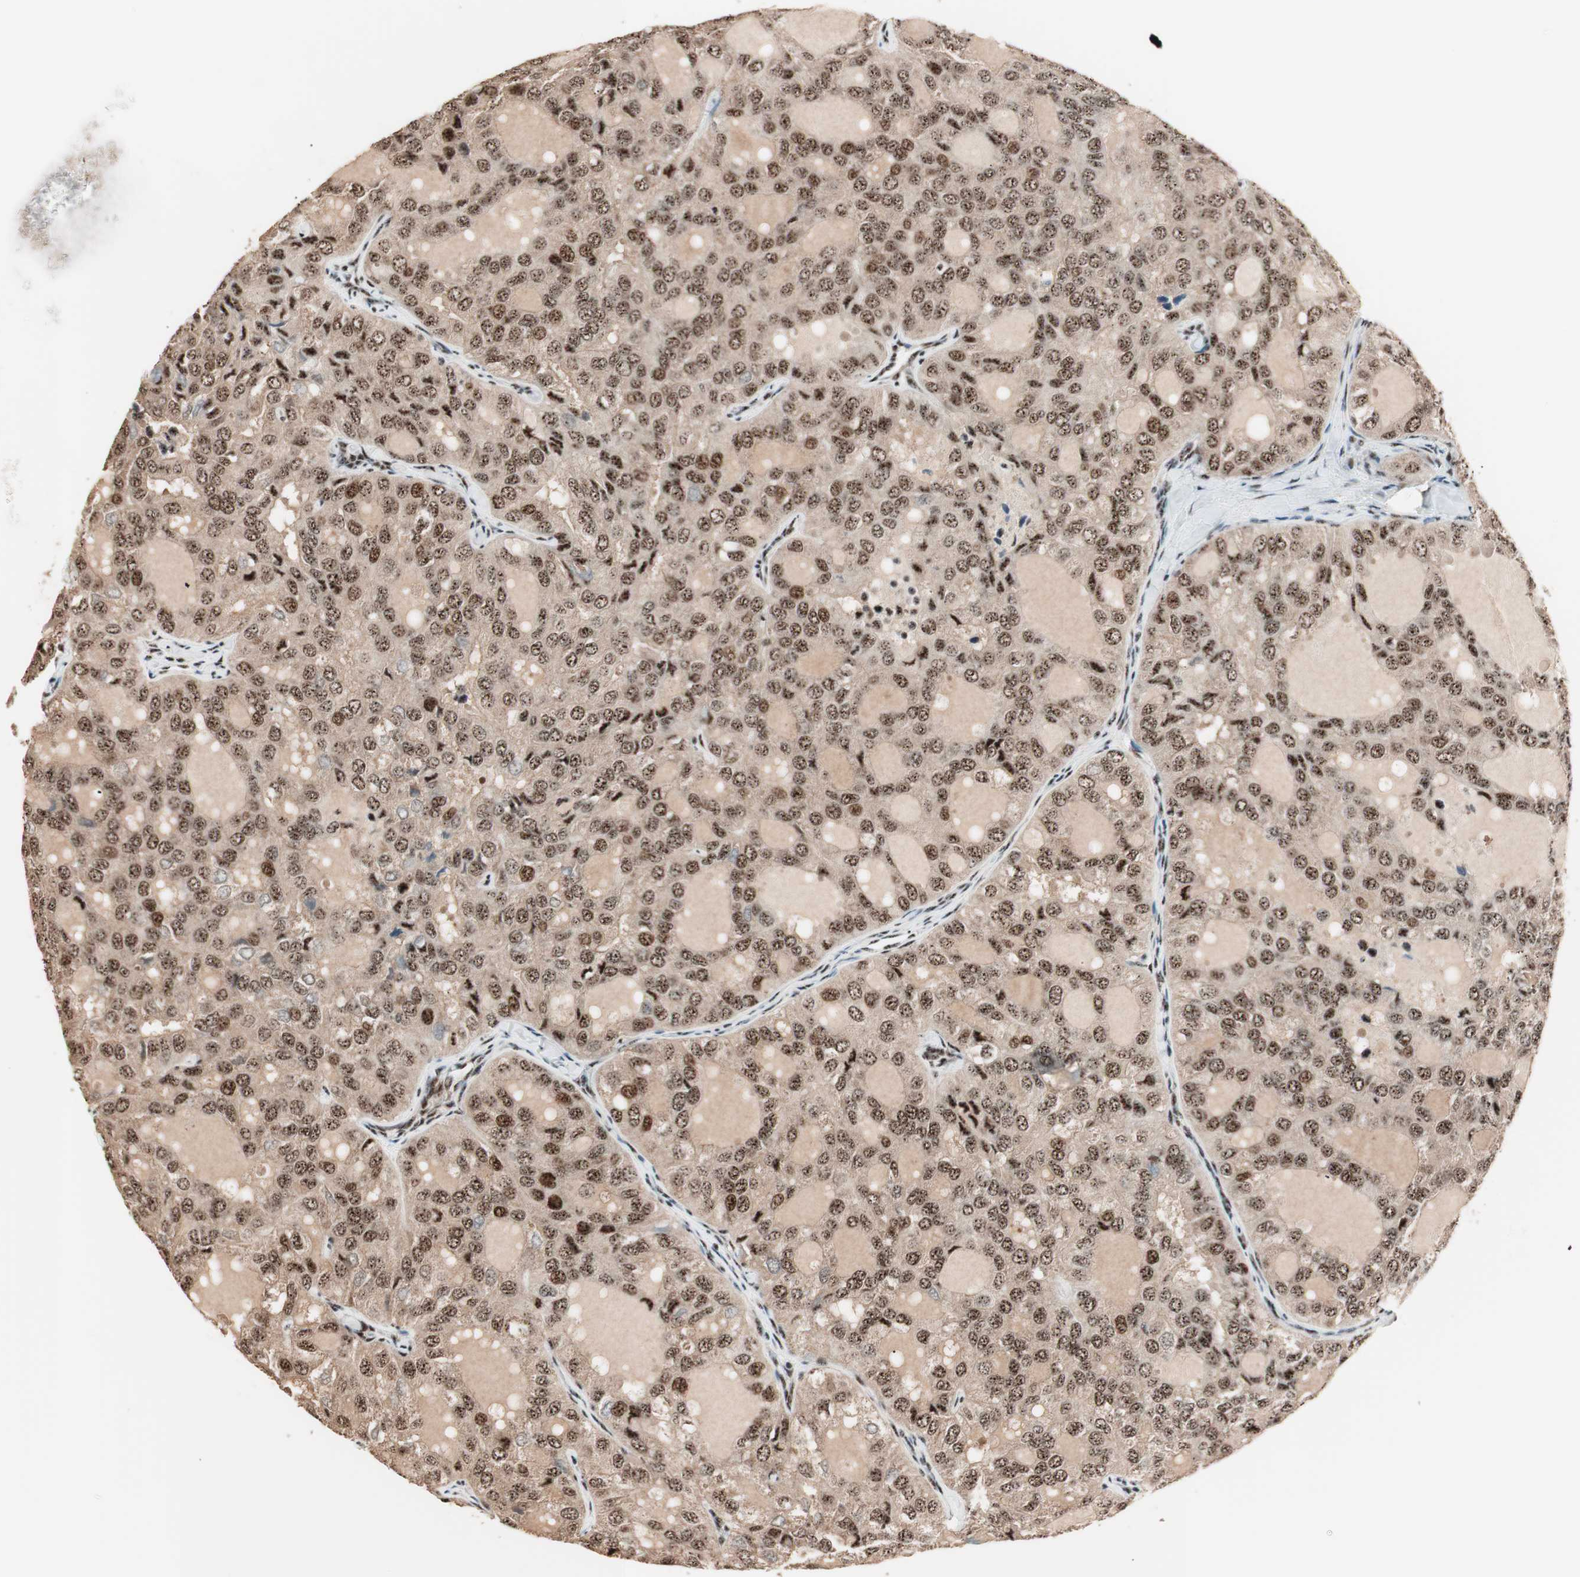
{"staining": {"intensity": "strong", "quantity": ">75%", "location": "cytoplasmic/membranous,nuclear"}, "tissue": "thyroid cancer", "cell_type": "Tumor cells", "image_type": "cancer", "snomed": [{"axis": "morphology", "description": "Follicular adenoma carcinoma, NOS"}, {"axis": "topography", "description": "Thyroid gland"}], "caption": "Thyroid follicular adenoma carcinoma stained for a protein (brown) demonstrates strong cytoplasmic/membranous and nuclear positive staining in about >75% of tumor cells.", "gene": "NR5A2", "patient": {"sex": "male", "age": 75}}